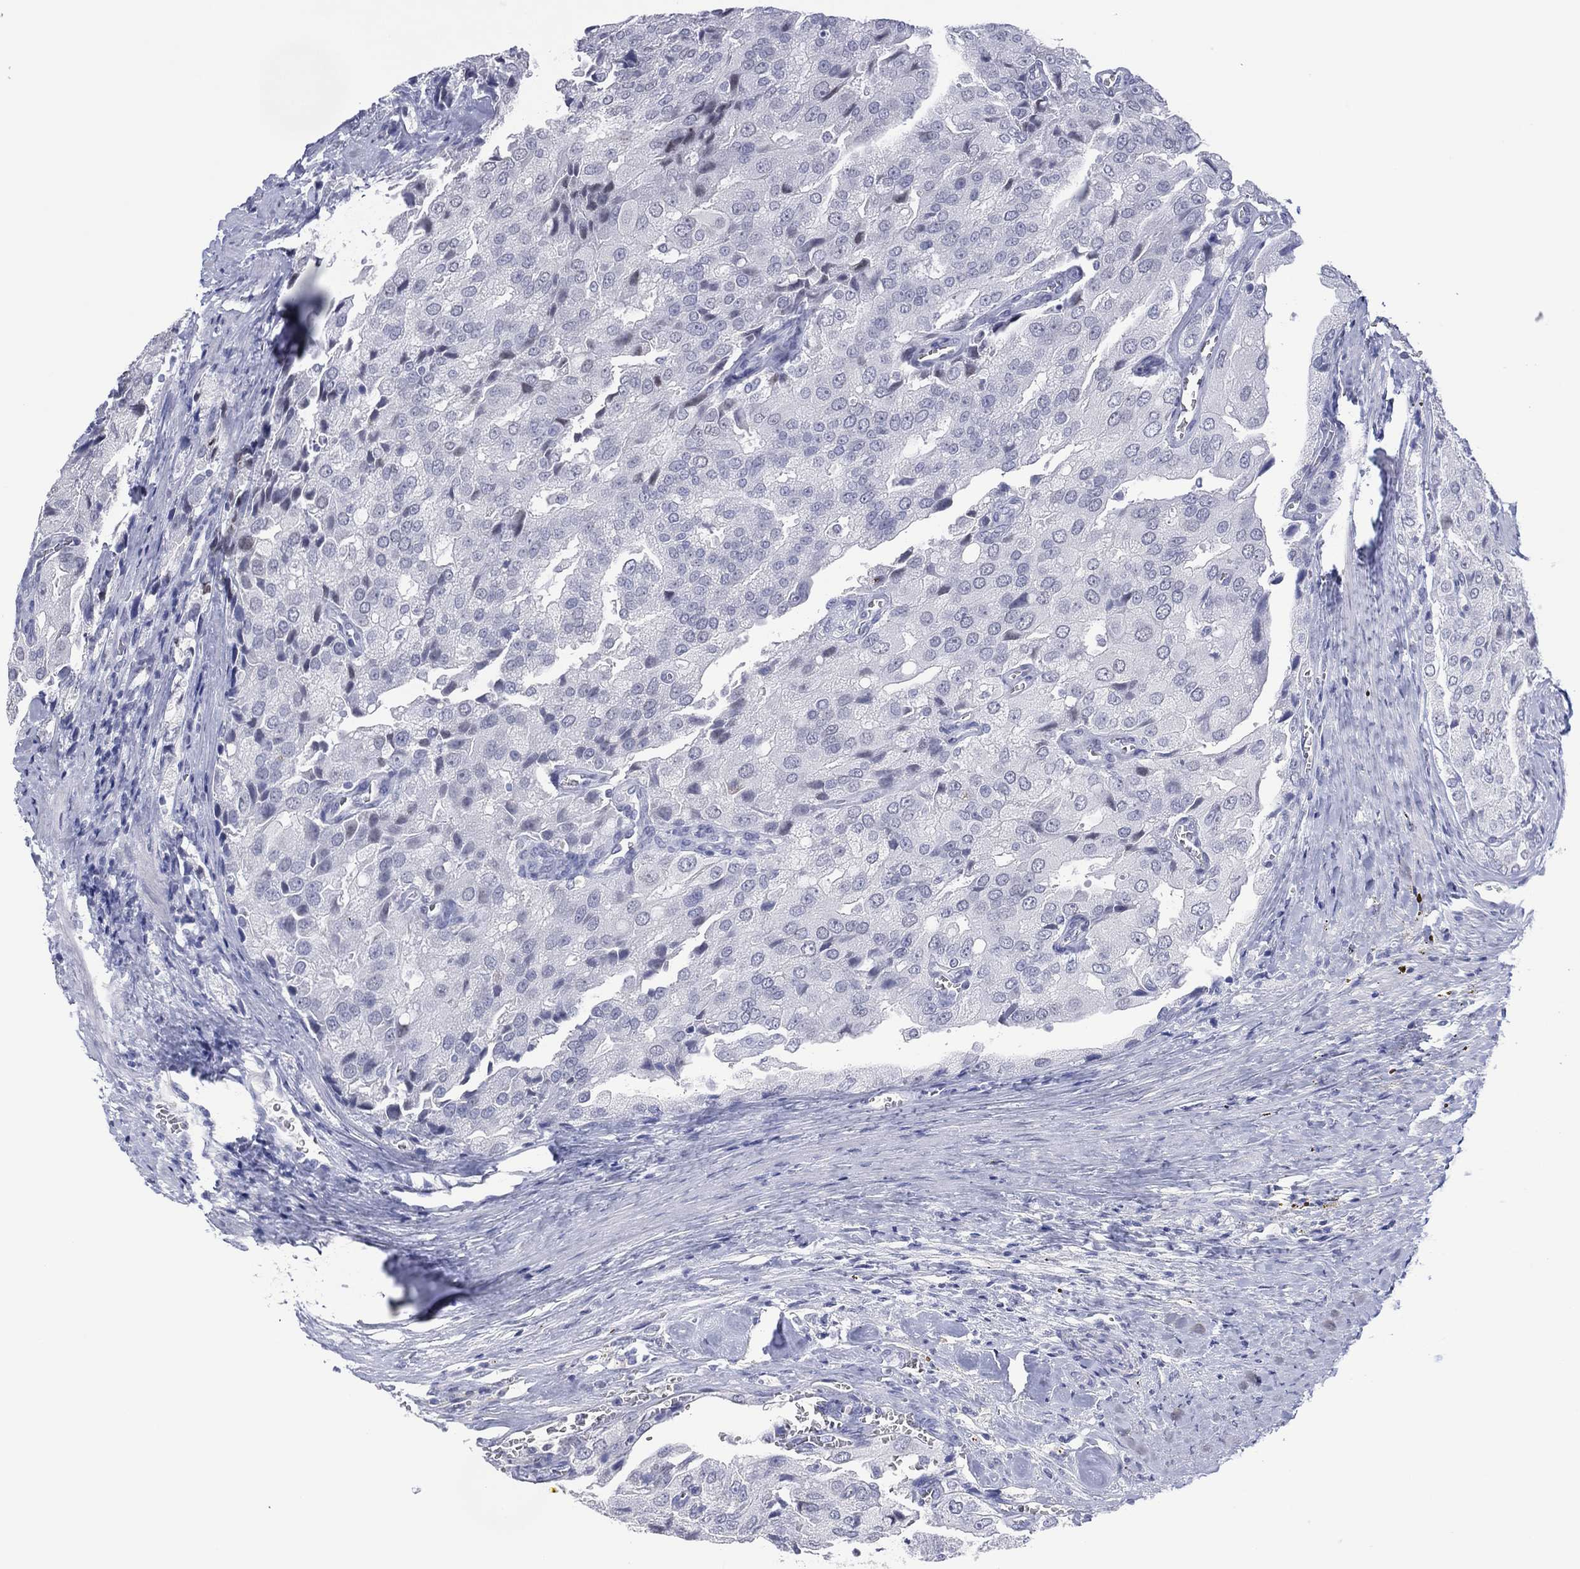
{"staining": {"intensity": "negative", "quantity": "none", "location": "none"}, "tissue": "prostate cancer", "cell_type": "Tumor cells", "image_type": "cancer", "snomed": [{"axis": "morphology", "description": "Adenocarcinoma, NOS"}, {"axis": "topography", "description": "Prostate and seminal vesicle, NOS"}, {"axis": "topography", "description": "Prostate"}], "caption": "This is an immunohistochemistry micrograph of adenocarcinoma (prostate). There is no expression in tumor cells.", "gene": "UTF1", "patient": {"sex": "male", "age": 67}}